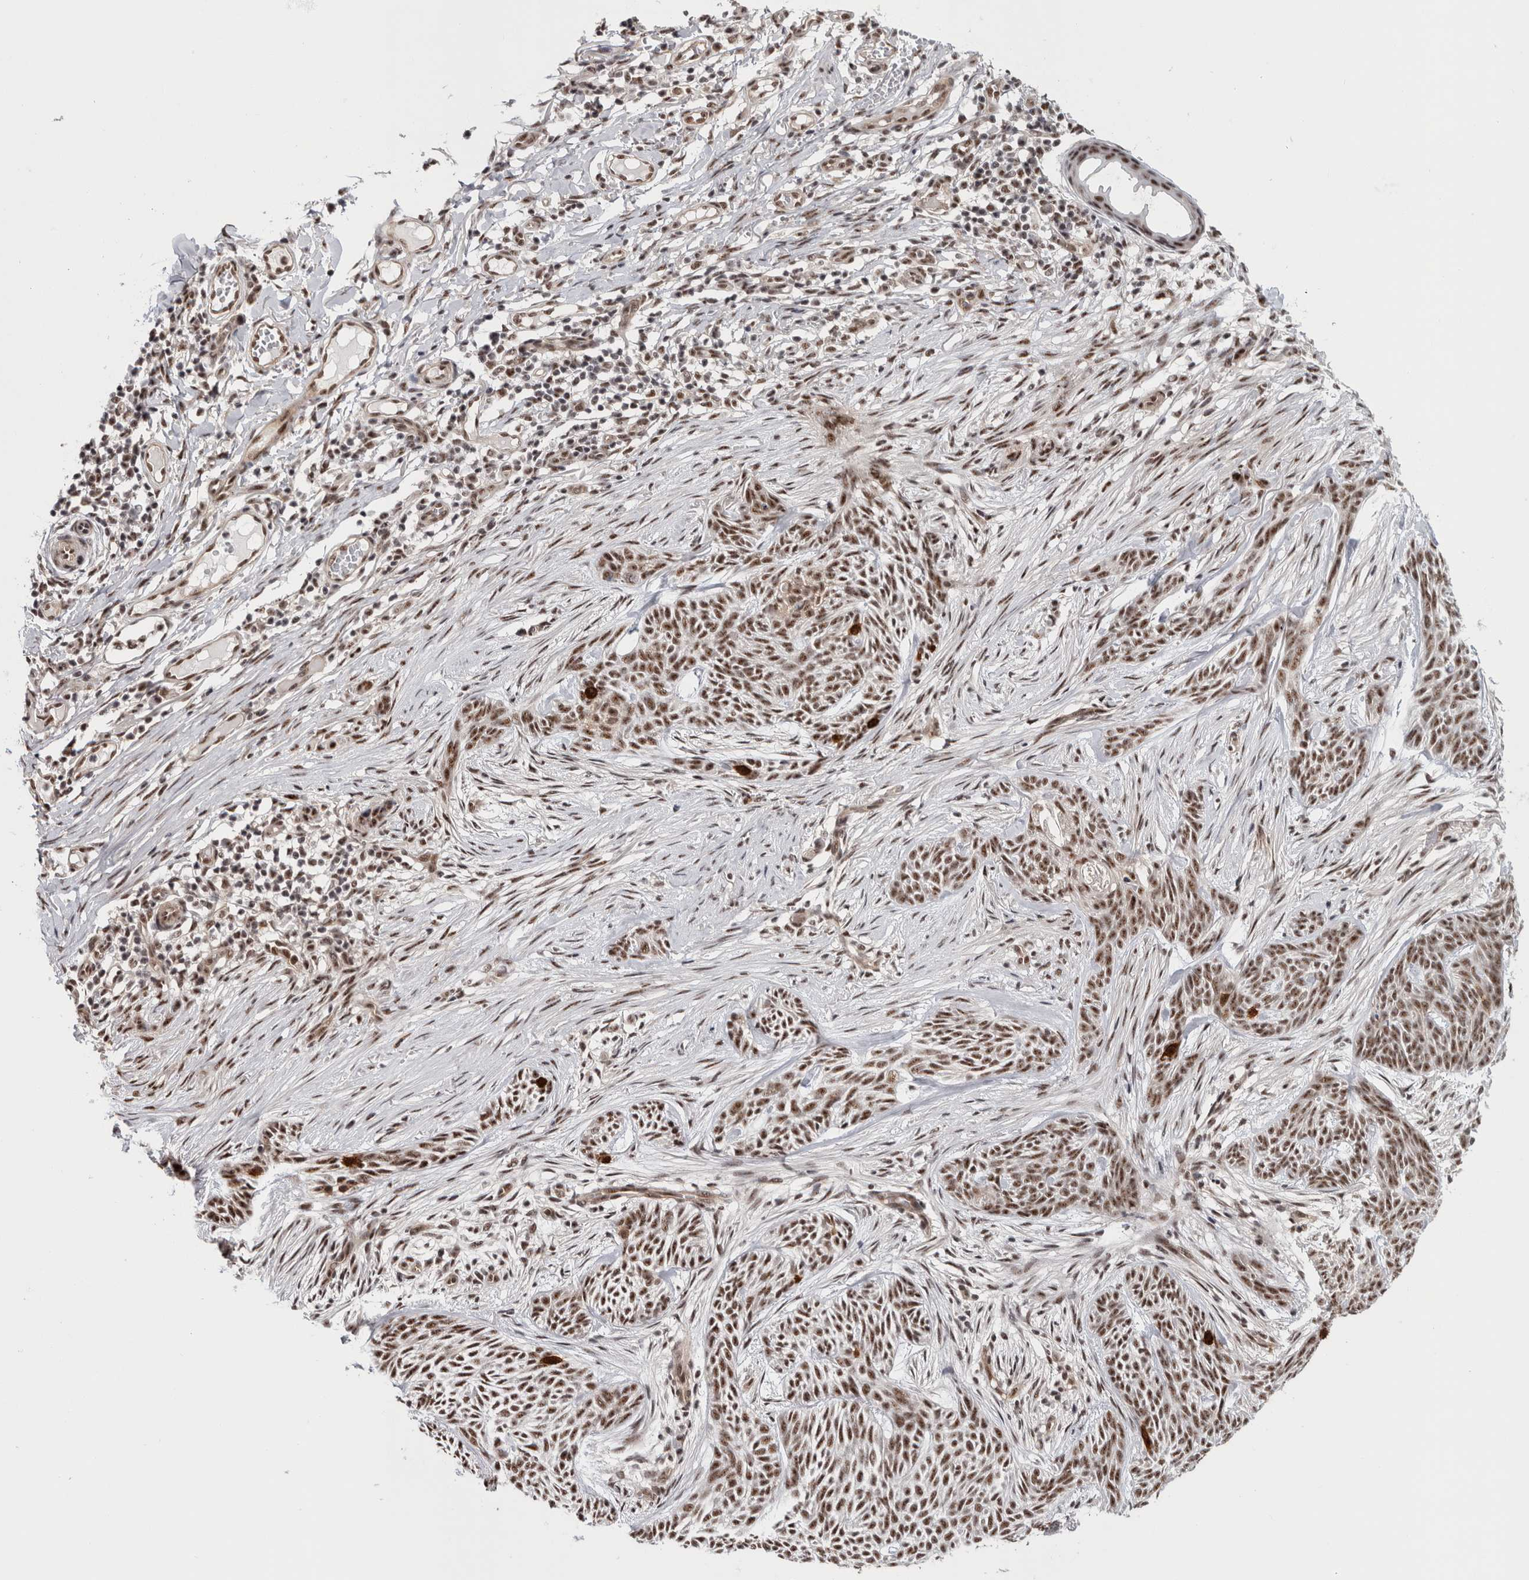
{"staining": {"intensity": "strong", "quantity": ">75%", "location": "nuclear"}, "tissue": "skin cancer", "cell_type": "Tumor cells", "image_type": "cancer", "snomed": [{"axis": "morphology", "description": "Basal cell carcinoma"}, {"axis": "topography", "description": "Skin"}], "caption": "Human skin cancer stained for a protein (brown) exhibits strong nuclear positive expression in approximately >75% of tumor cells.", "gene": "MKNK1", "patient": {"sex": "female", "age": 59}}